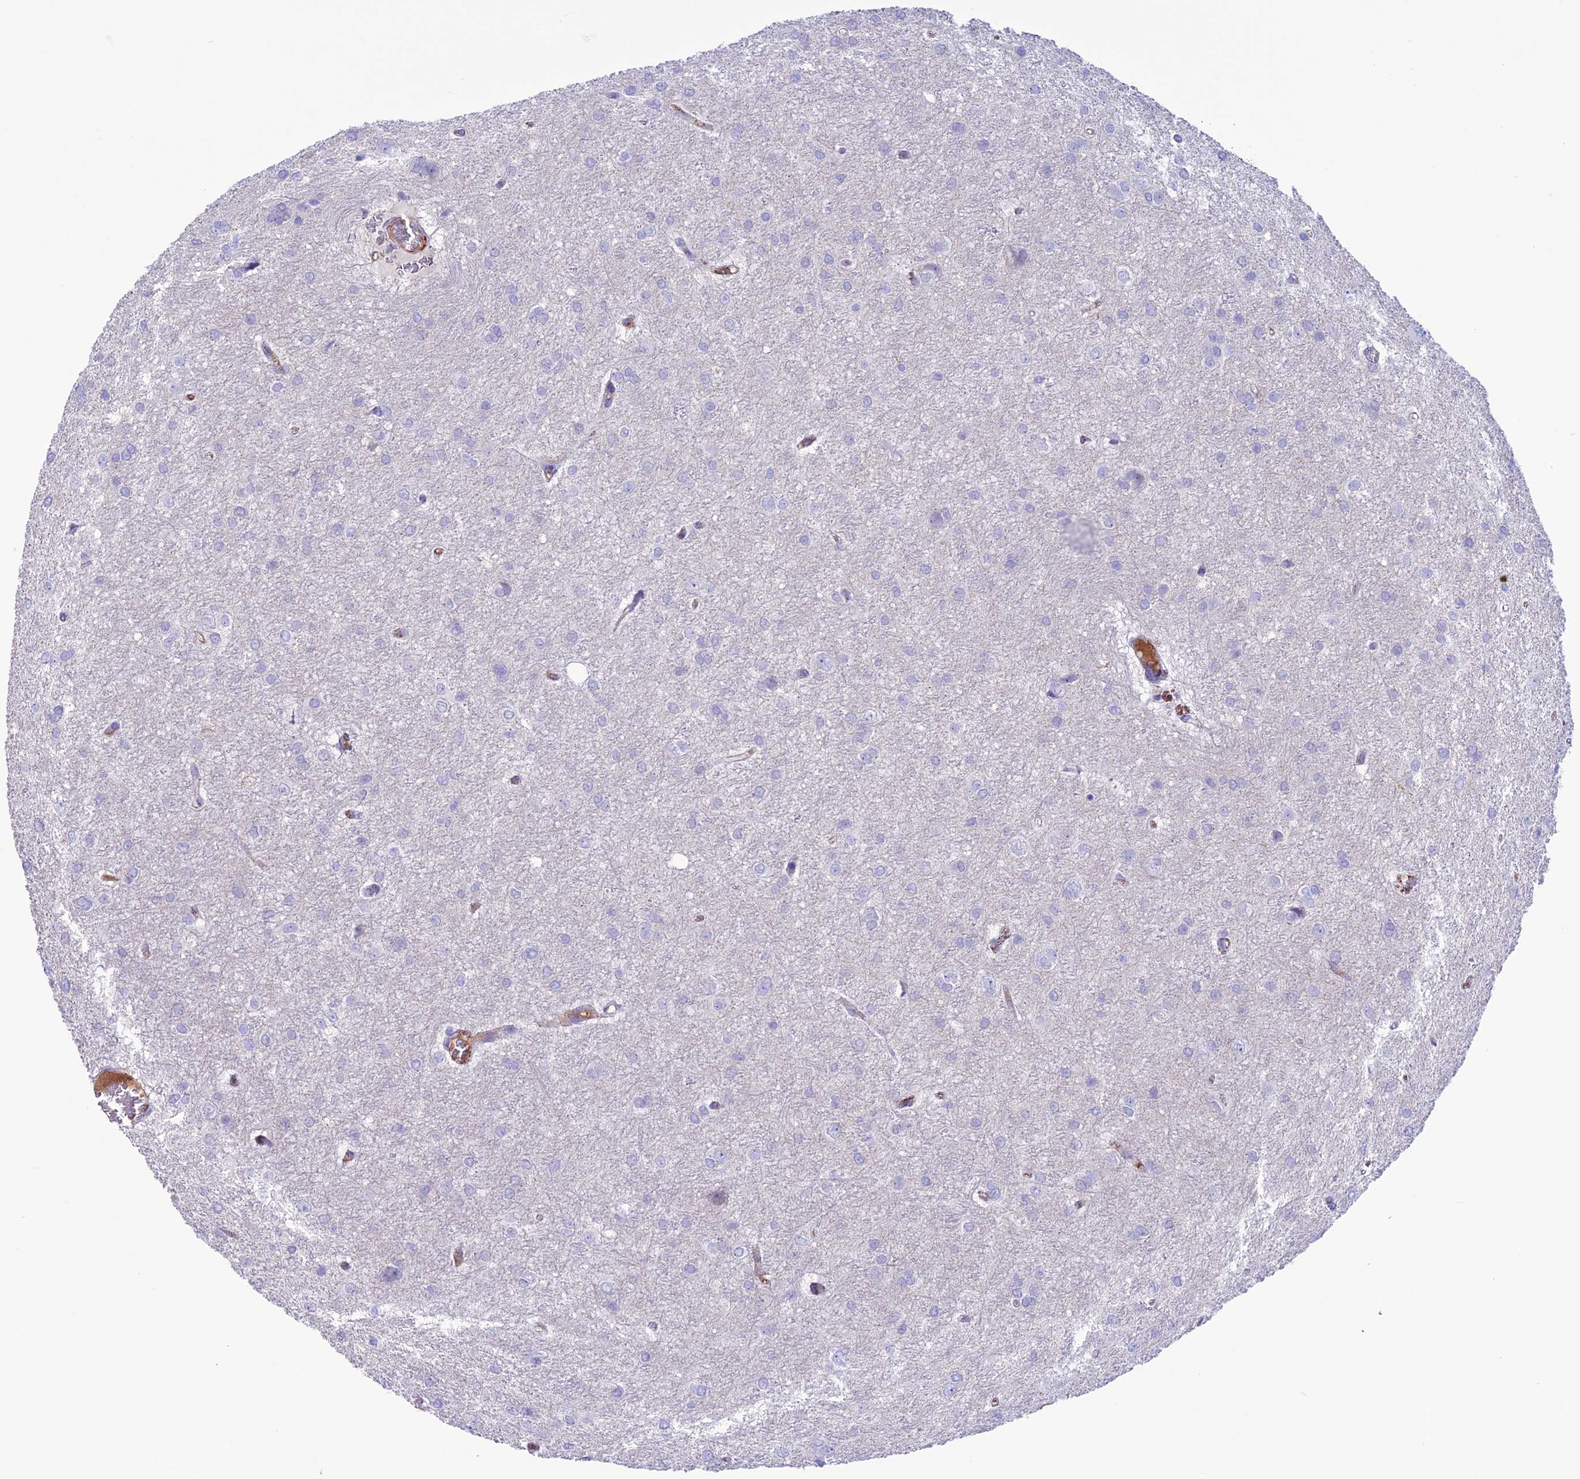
{"staining": {"intensity": "negative", "quantity": "none", "location": "none"}, "tissue": "glioma", "cell_type": "Tumor cells", "image_type": "cancer", "snomed": [{"axis": "morphology", "description": "Glioma, malignant, High grade"}, {"axis": "topography", "description": "Brain"}], "caption": "There is no significant staining in tumor cells of glioma.", "gene": "CDC42EP5", "patient": {"sex": "female", "age": 50}}